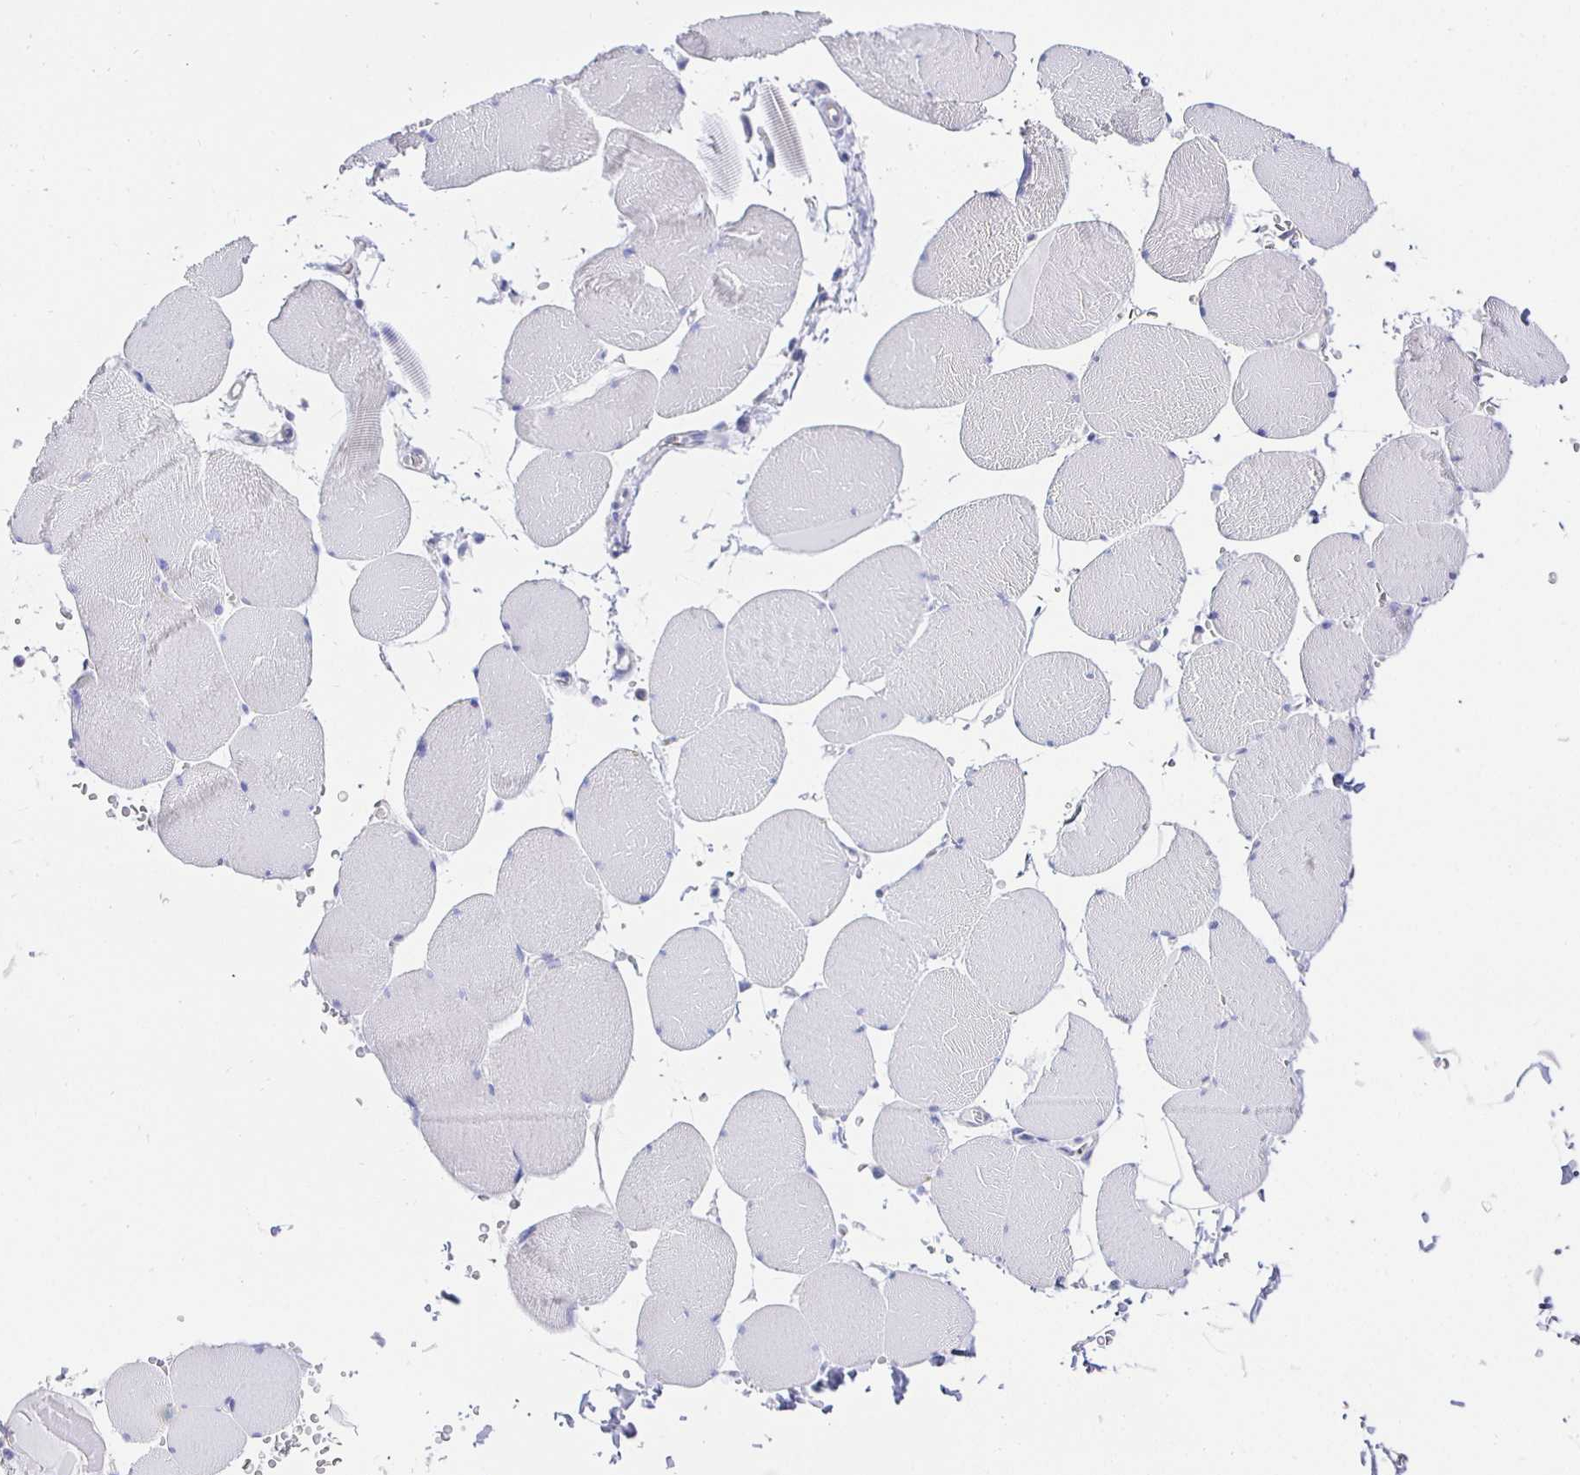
{"staining": {"intensity": "negative", "quantity": "none", "location": "none"}, "tissue": "skeletal muscle", "cell_type": "Myocytes", "image_type": "normal", "snomed": [{"axis": "morphology", "description": "Normal tissue, NOS"}, {"axis": "topography", "description": "Skeletal muscle"}, {"axis": "topography", "description": "Head-Neck"}], "caption": "Protein analysis of benign skeletal muscle exhibits no significant expression in myocytes.", "gene": "UMOD", "patient": {"sex": "male", "age": 66}}